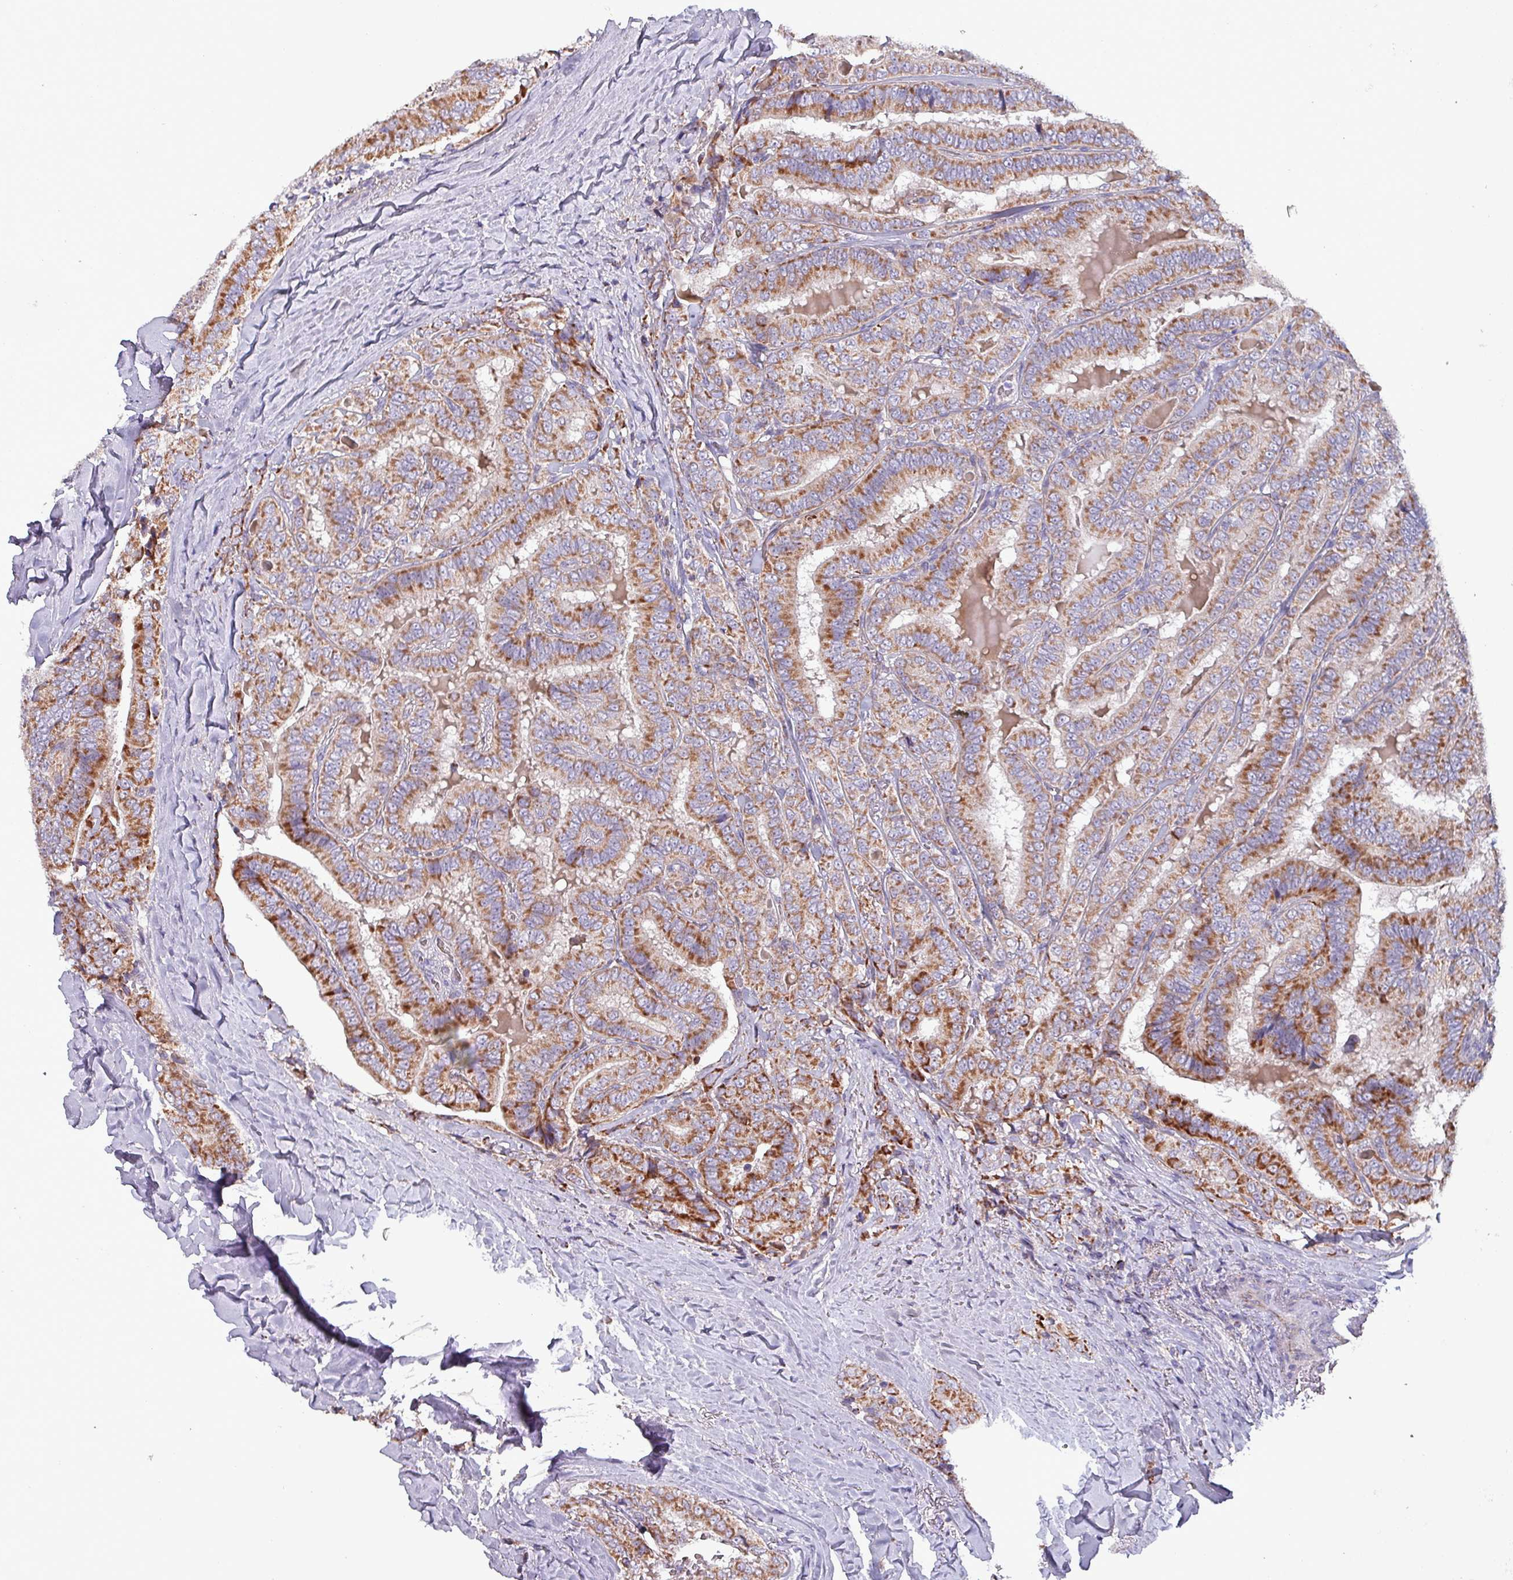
{"staining": {"intensity": "moderate", "quantity": ">75%", "location": "cytoplasmic/membranous"}, "tissue": "thyroid cancer", "cell_type": "Tumor cells", "image_type": "cancer", "snomed": [{"axis": "morphology", "description": "Papillary adenocarcinoma, NOS"}, {"axis": "topography", "description": "Thyroid gland"}], "caption": "Protein staining displays moderate cytoplasmic/membranous positivity in about >75% of tumor cells in thyroid papillary adenocarcinoma.", "gene": "ZNF322", "patient": {"sex": "male", "age": 61}}